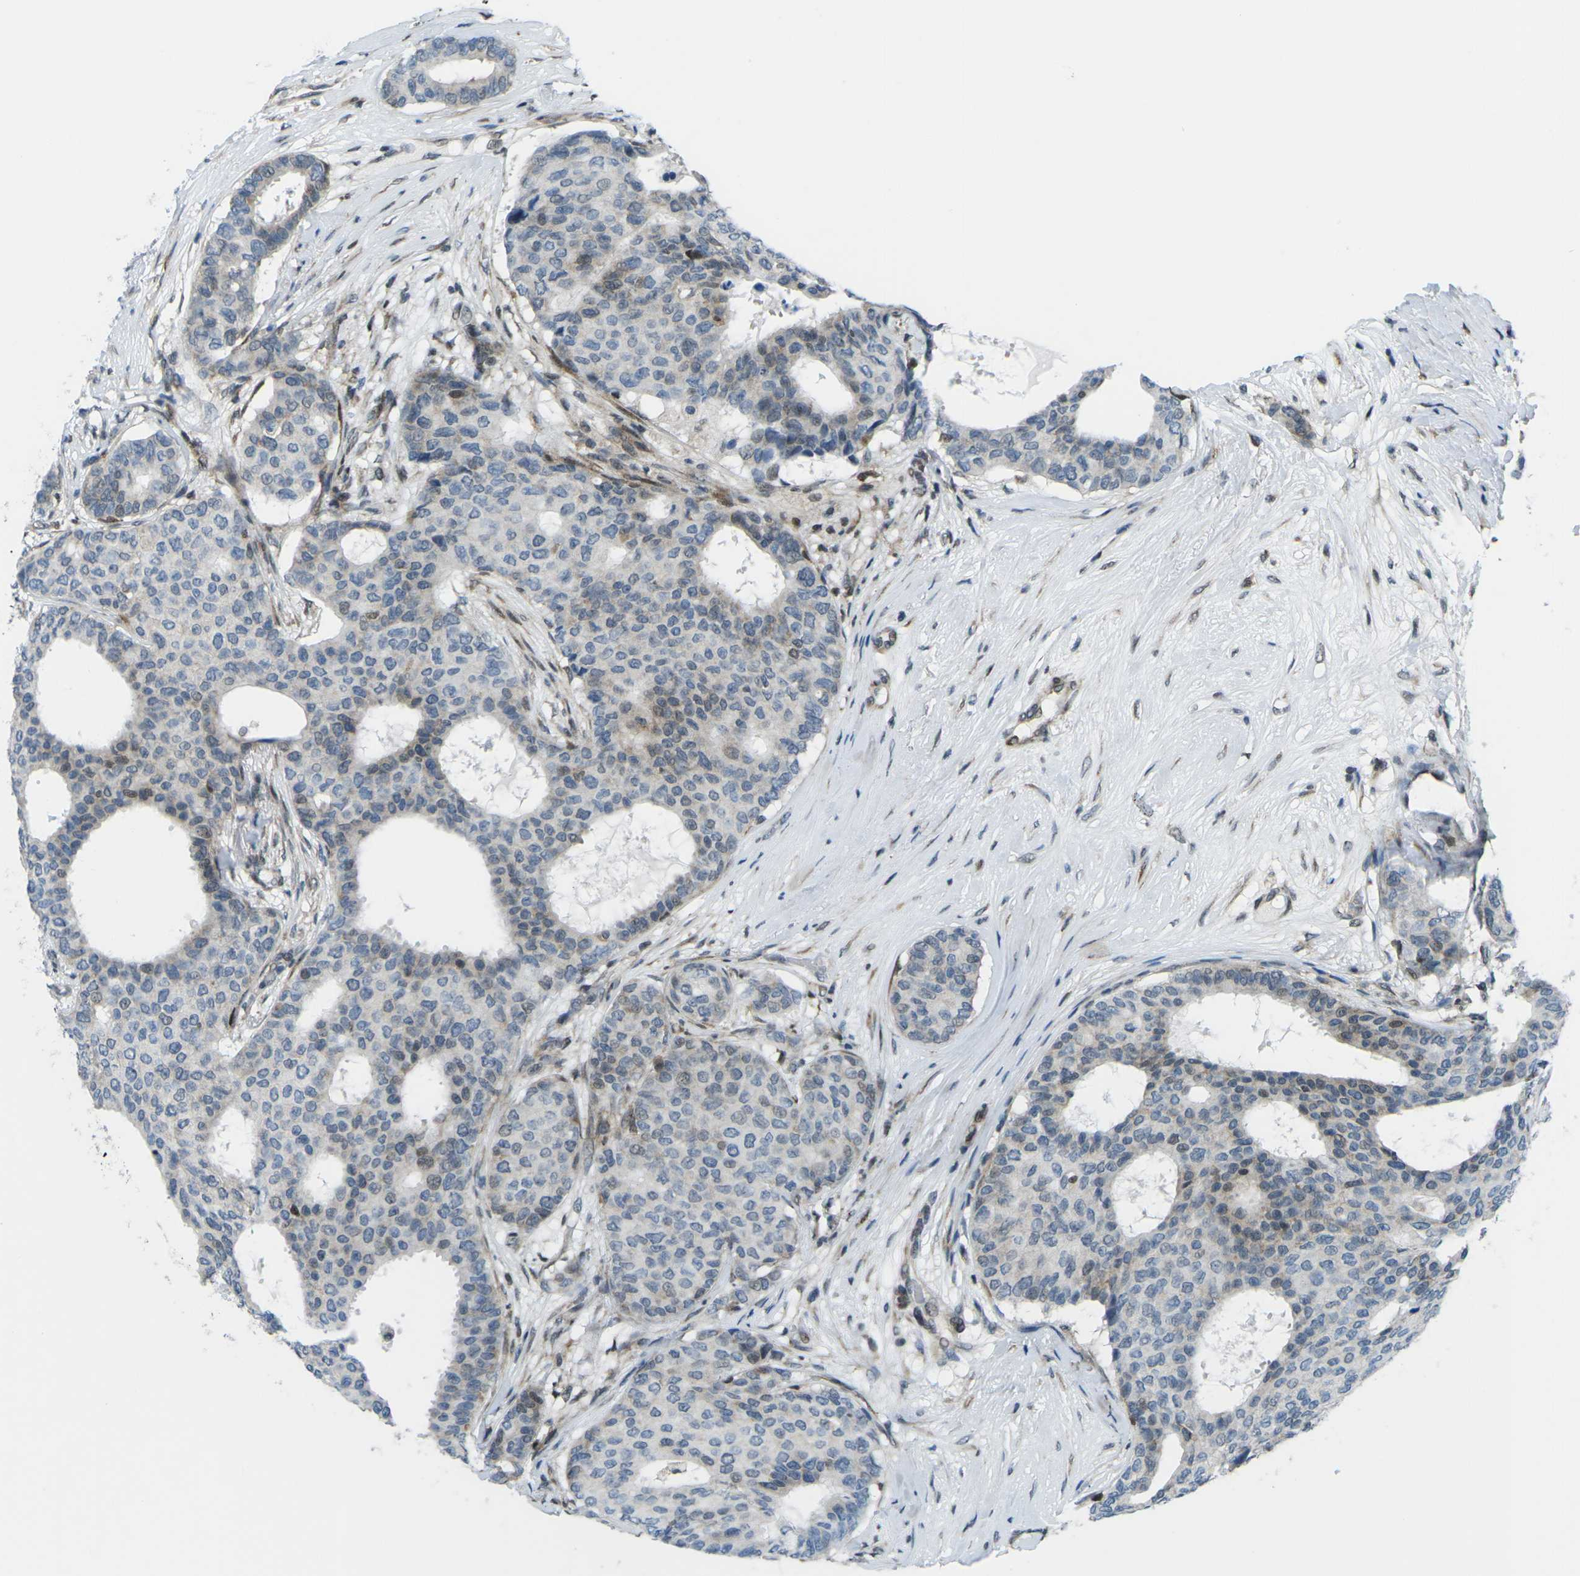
{"staining": {"intensity": "moderate", "quantity": "<25%", "location": "nuclear"}, "tissue": "breast cancer", "cell_type": "Tumor cells", "image_type": "cancer", "snomed": [{"axis": "morphology", "description": "Duct carcinoma"}, {"axis": "topography", "description": "Breast"}], "caption": "Brown immunohistochemical staining in human intraductal carcinoma (breast) shows moderate nuclear expression in approximately <25% of tumor cells.", "gene": "MBNL1", "patient": {"sex": "female", "age": 75}}